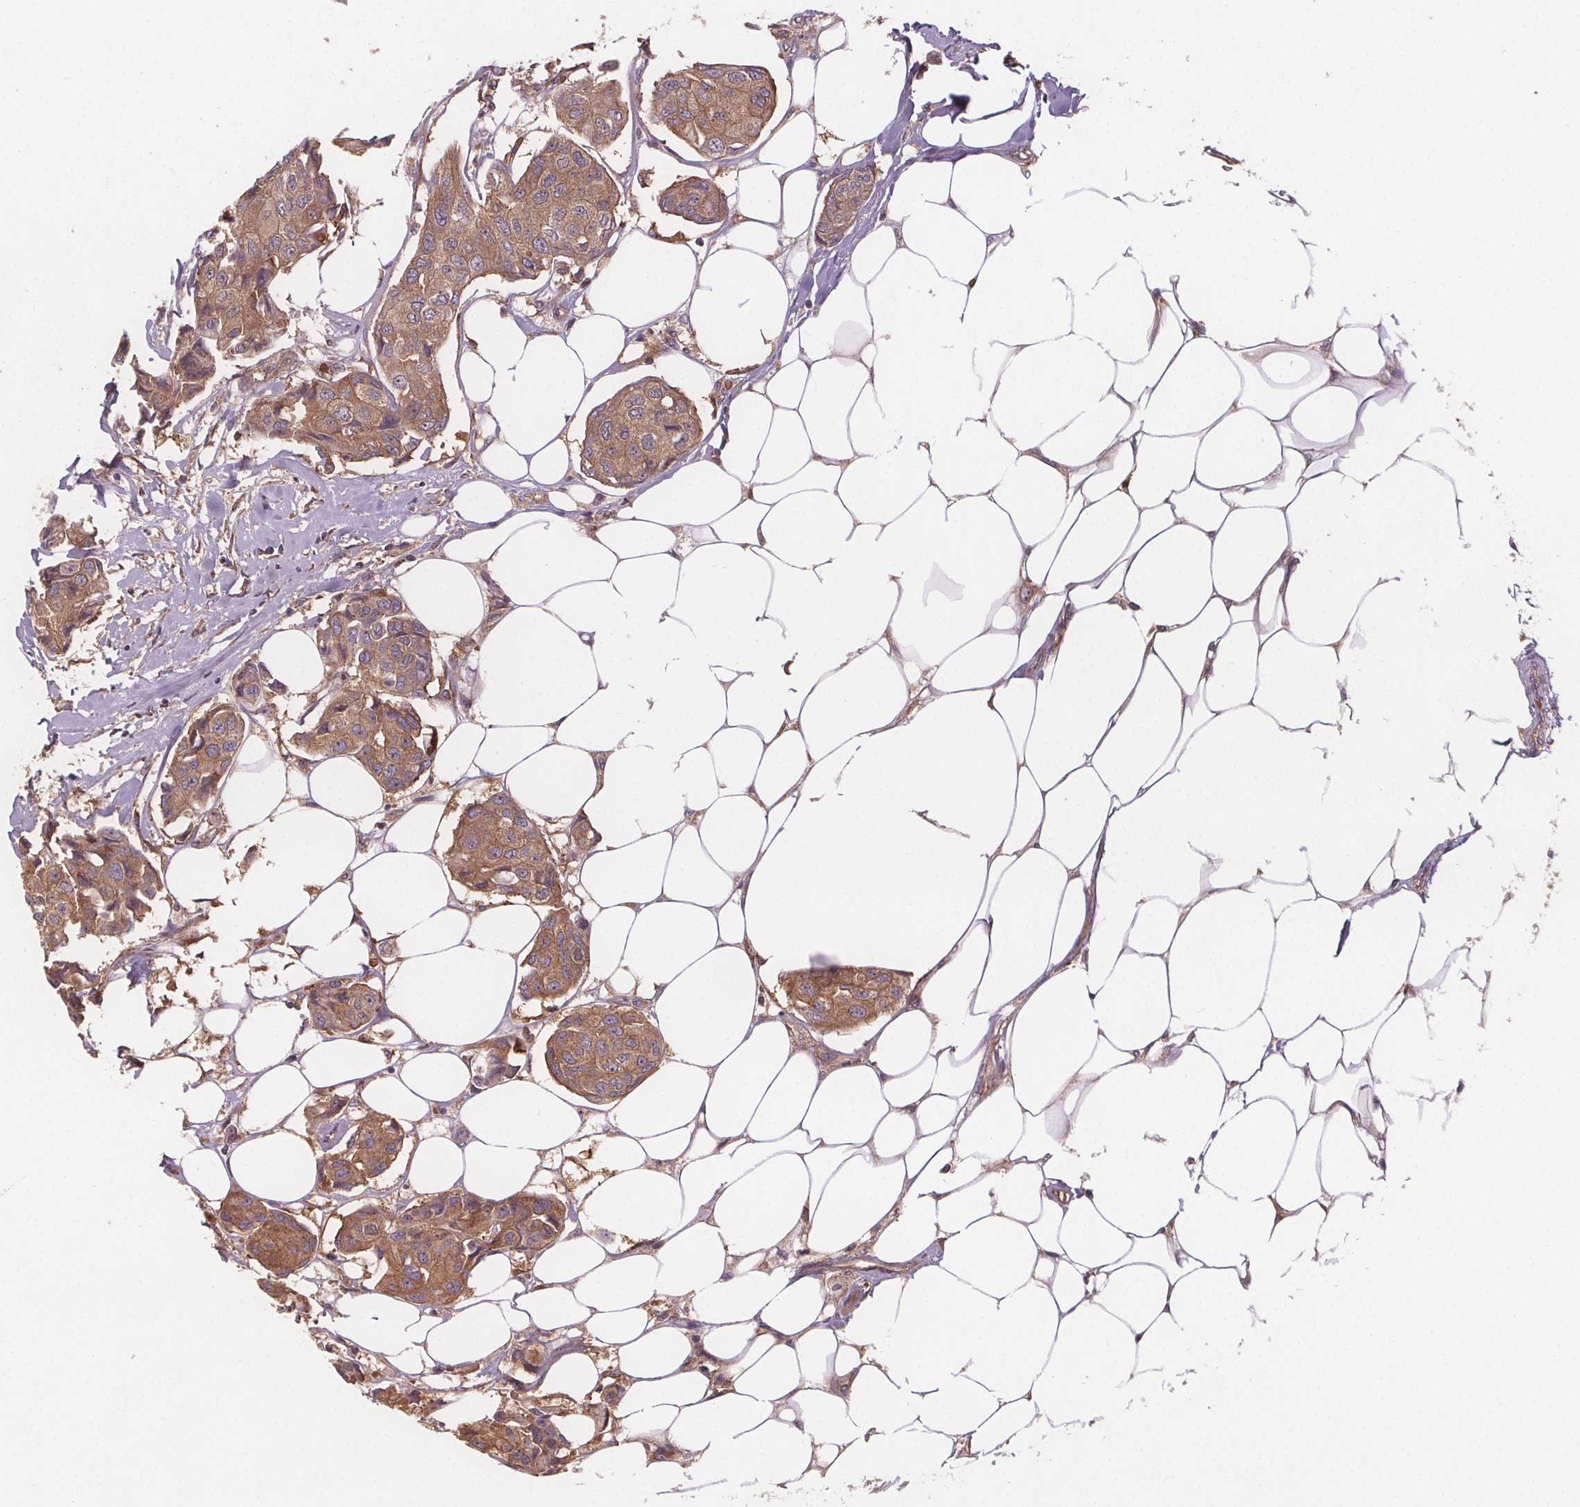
{"staining": {"intensity": "moderate", "quantity": ">75%", "location": "cytoplasmic/membranous"}, "tissue": "breast cancer", "cell_type": "Tumor cells", "image_type": "cancer", "snomed": [{"axis": "morphology", "description": "Duct carcinoma"}, {"axis": "topography", "description": "Breast"}, {"axis": "topography", "description": "Lymph node"}], "caption": "Breast cancer stained with immunohistochemistry (IHC) reveals moderate cytoplasmic/membranous expression in approximately >75% of tumor cells.", "gene": "EIF3D", "patient": {"sex": "female", "age": 80}}